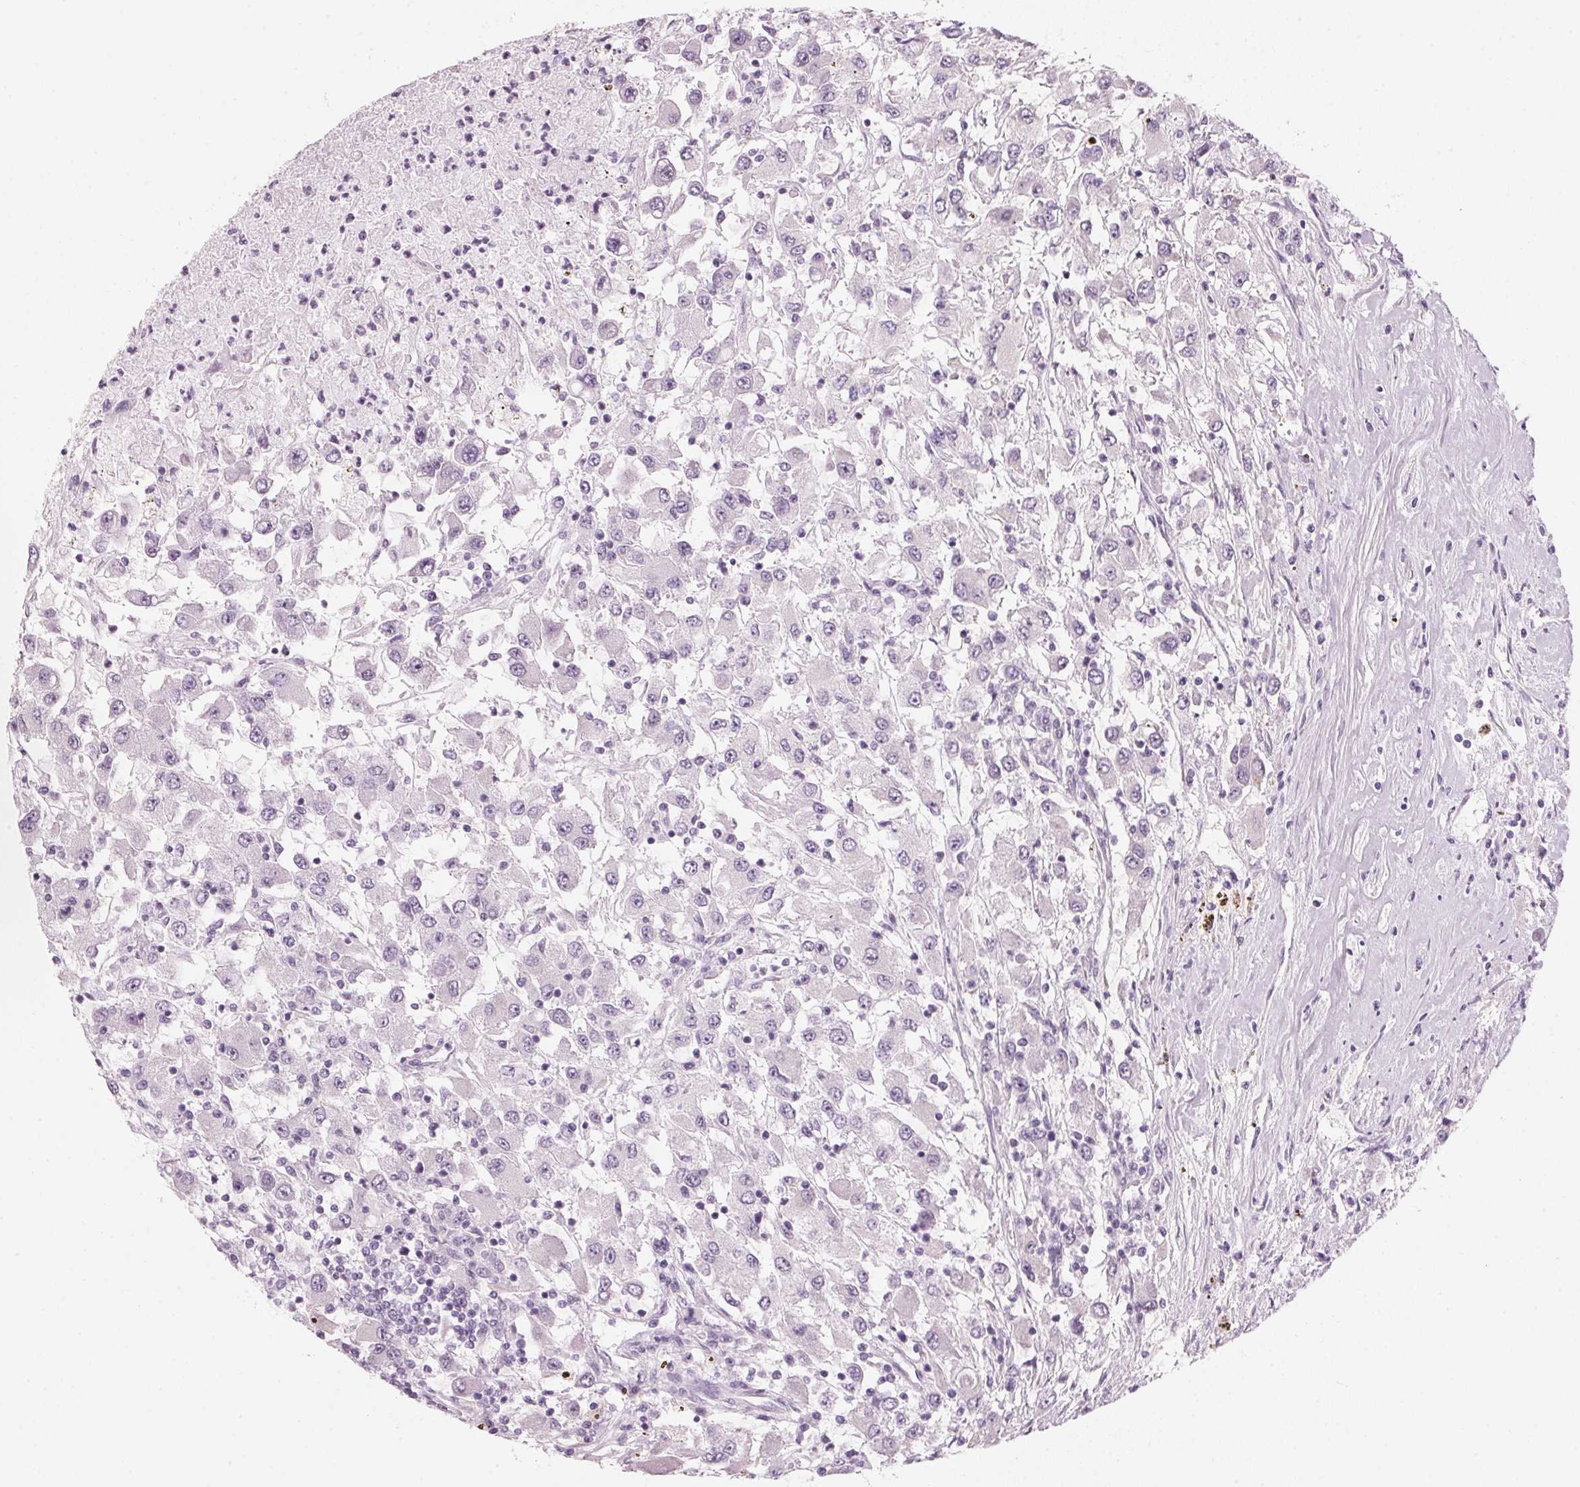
{"staining": {"intensity": "negative", "quantity": "none", "location": "none"}, "tissue": "renal cancer", "cell_type": "Tumor cells", "image_type": "cancer", "snomed": [{"axis": "morphology", "description": "Adenocarcinoma, NOS"}, {"axis": "topography", "description": "Kidney"}], "caption": "A high-resolution micrograph shows immunohistochemistry (IHC) staining of renal adenocarcinoma, which demonstrates no significant expression in tumor cells.", "gene": "DNTTIP2", "patient": {"sex": "female", "age": 67}}